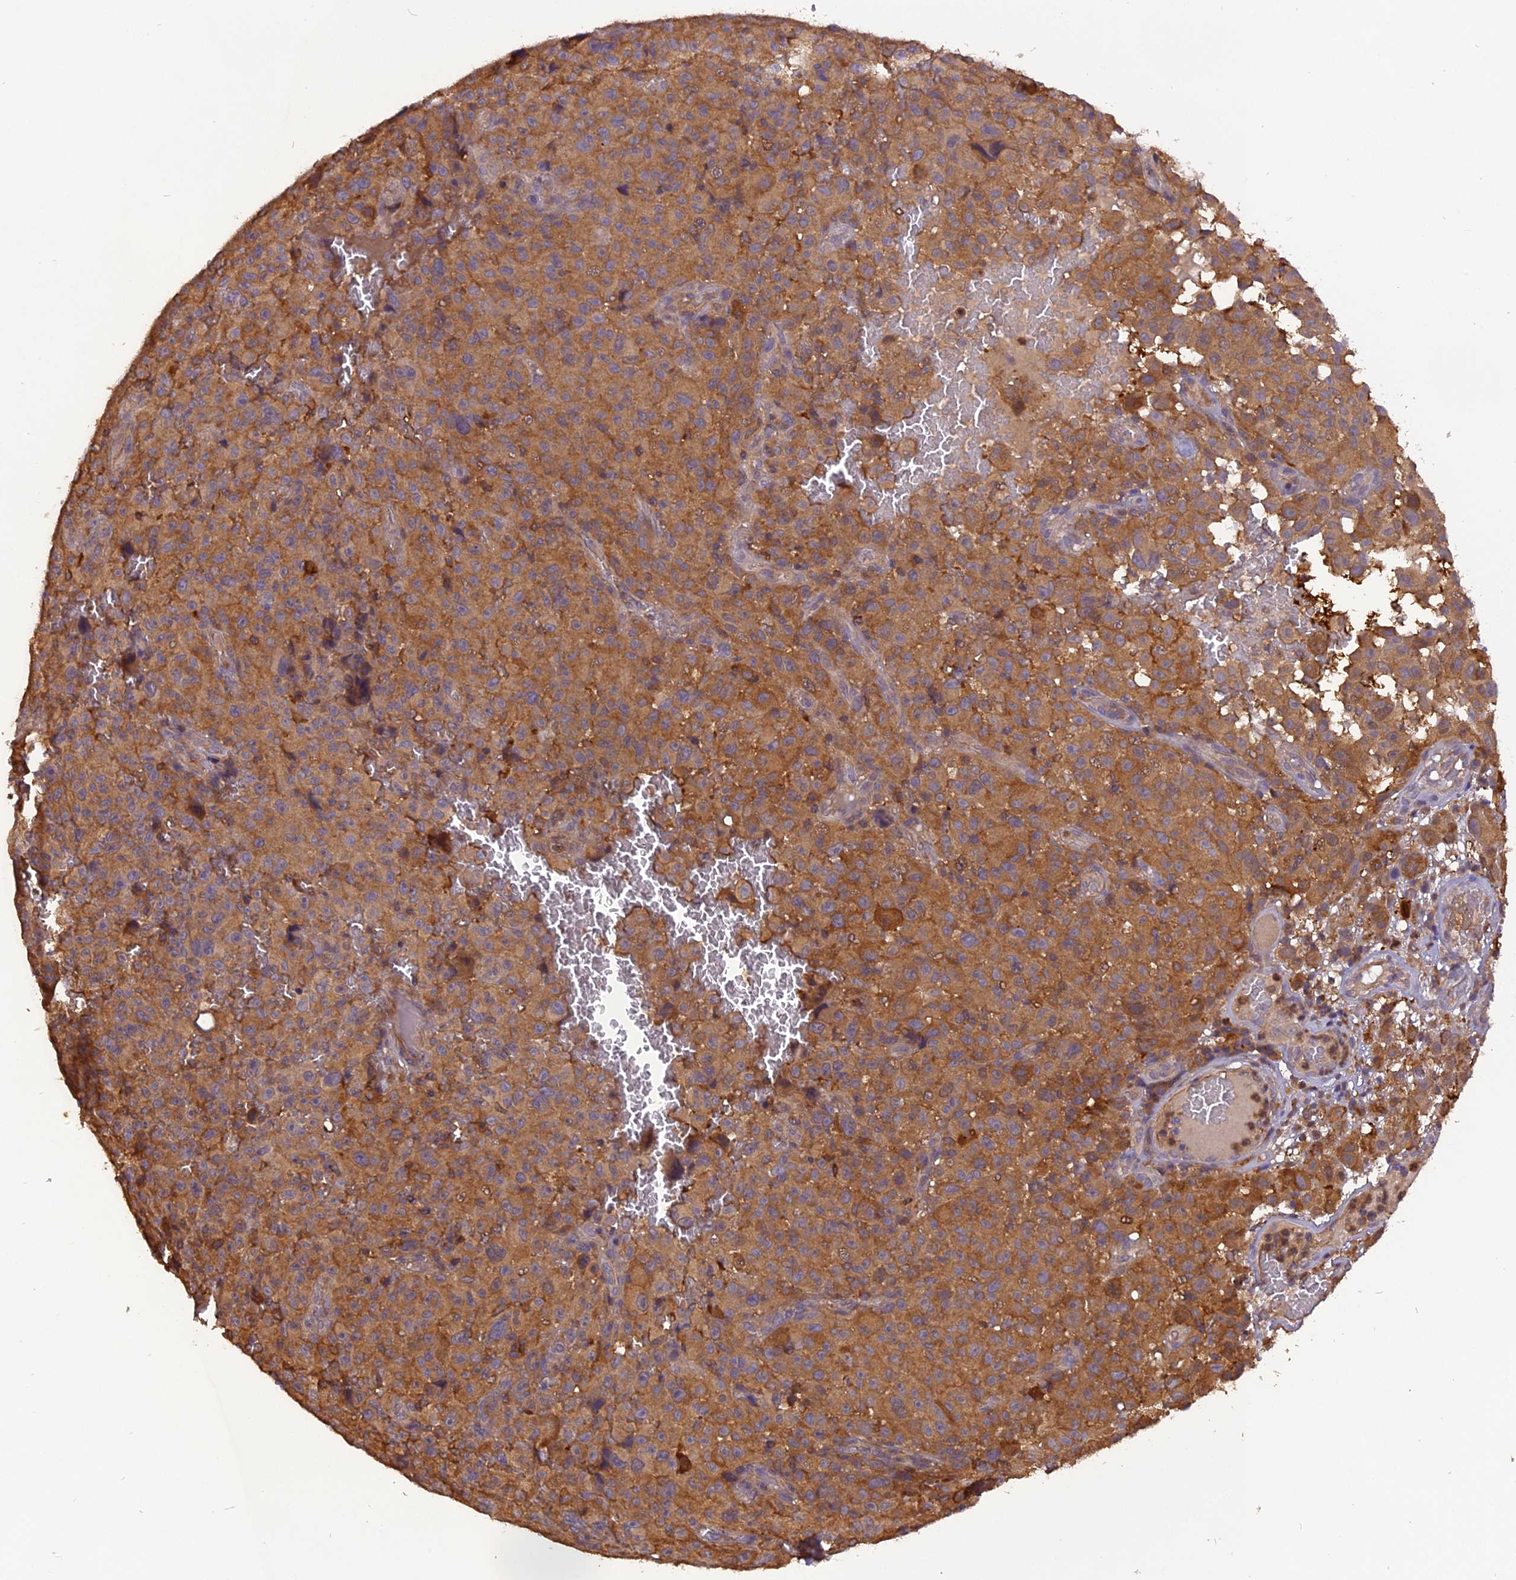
{"staining": {"intensity": "moderate", "quantity": "25%-75%", "location": "cytoplasmic/membranous"}, "tissue": "melanoma", "cell_type": "Tumor cells", "image_type": "cancer", "snomed": [{"axis": "morphology", "description": "Malignant melanoma, NOS"}, {"axis": "topography", "description": "Skin"}], "caption": "IHC histopathology image of neoplastic tissue: human malignant melanoma stained using immunohistochemistry exhibits medium levels of moderate protein expression localized specifically in the cytoplasmic/membranous of tumor cells, appearing as a cytoplasmic/membranous brown color.", "gene": "STOML1", "patient": {"sex": "female", "age": 82}}